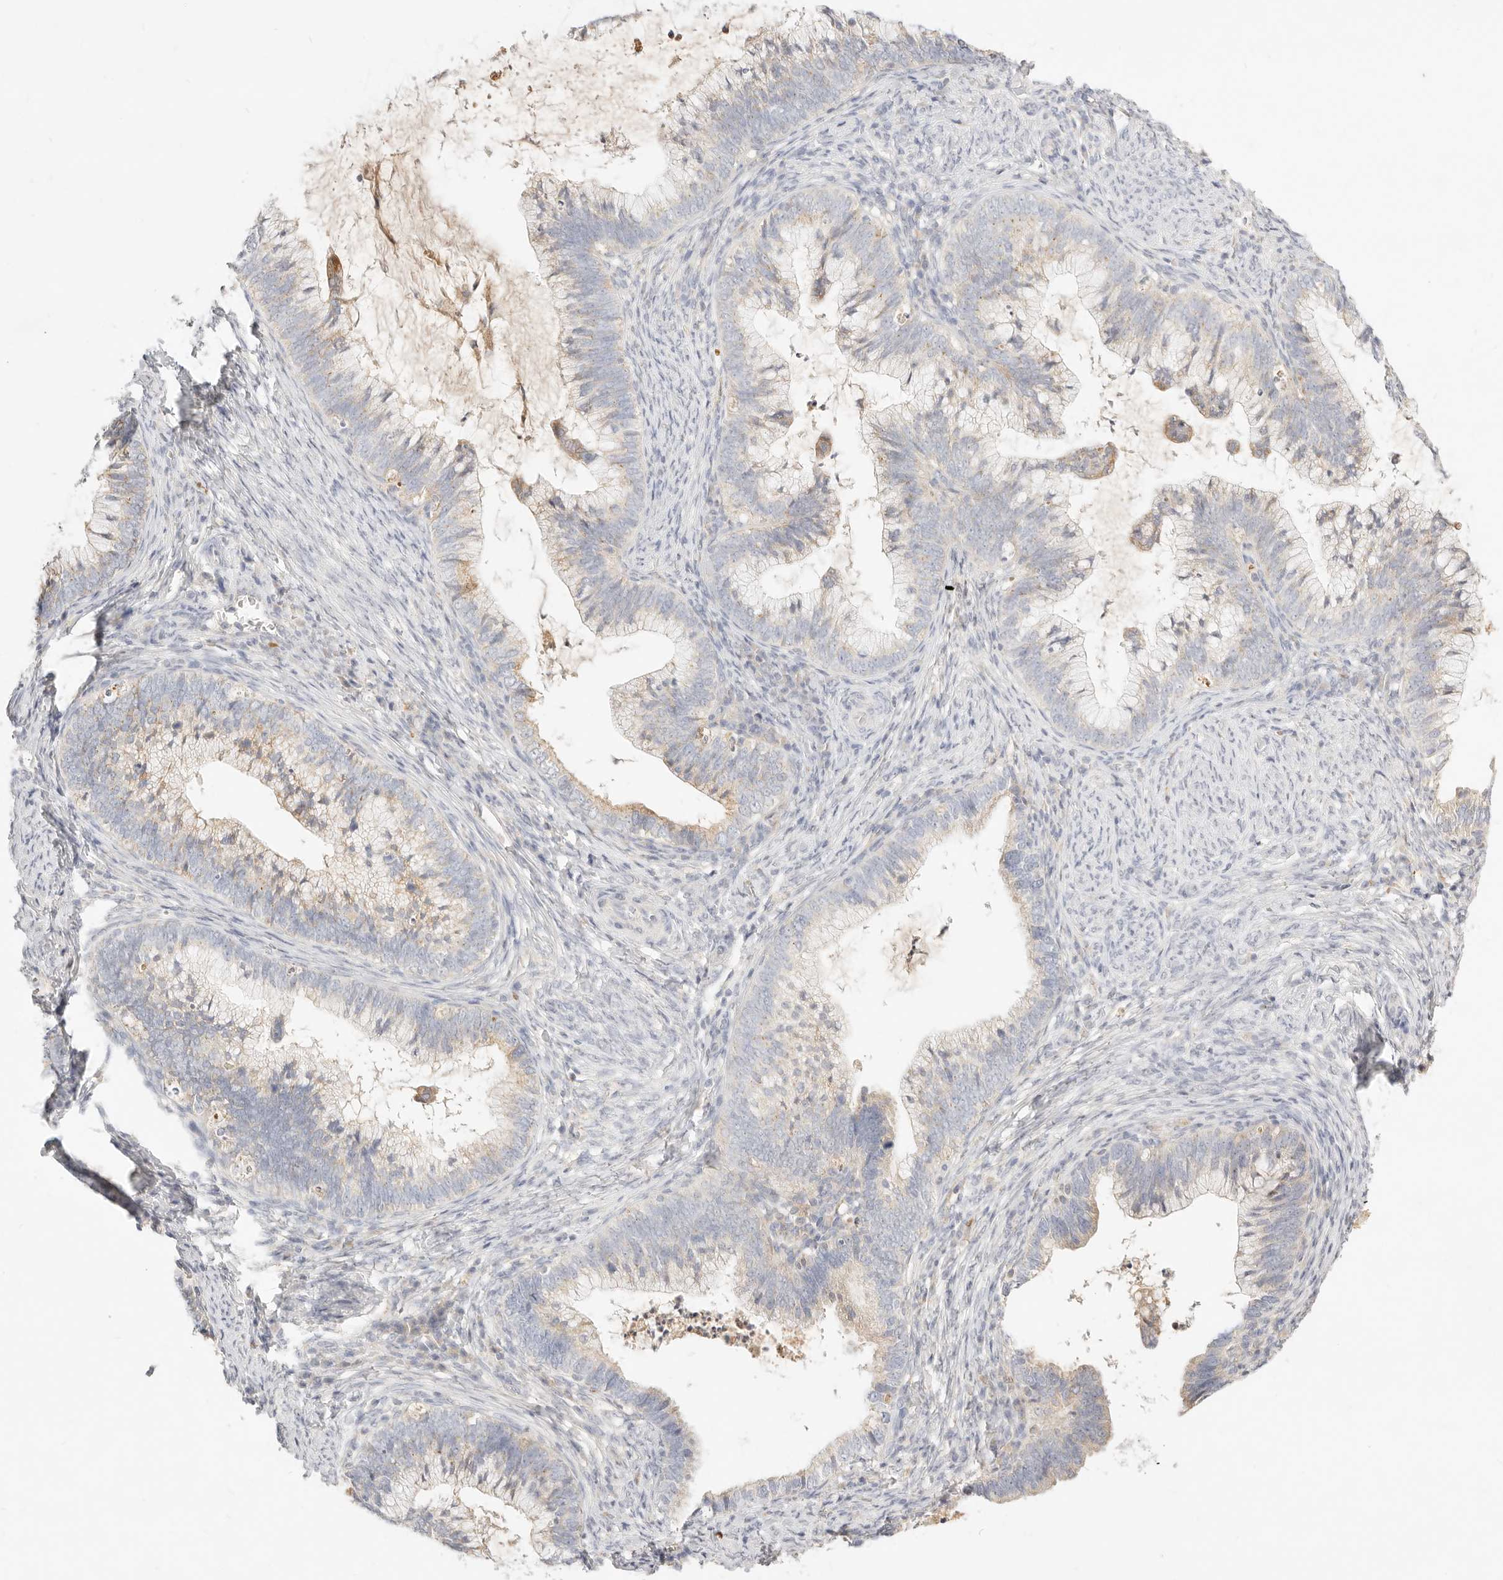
{"staining": {"intensity": "weak", "quantity": "<25%", "location": "cytoplasmic/membranous"}, "tissue": "cervical cancer", "cell_type": "Tumor cells", "image_type": "cancer", "snomed": [{"axis": "morphology", "description": "Adenocarcinoma, NOS"}, {"axis": "topography", "description": "Cervix"}], "caption": "Immunohistochemistry (IHC) photomicrograph of neoplastic tissue: cervical cancer stained with DAB (3,3'-diaminobenzidine) displays no significant protein positivity in tumor cells.", "gene": "ACOX1", "patient": {"sex": "female", "age": 36}}